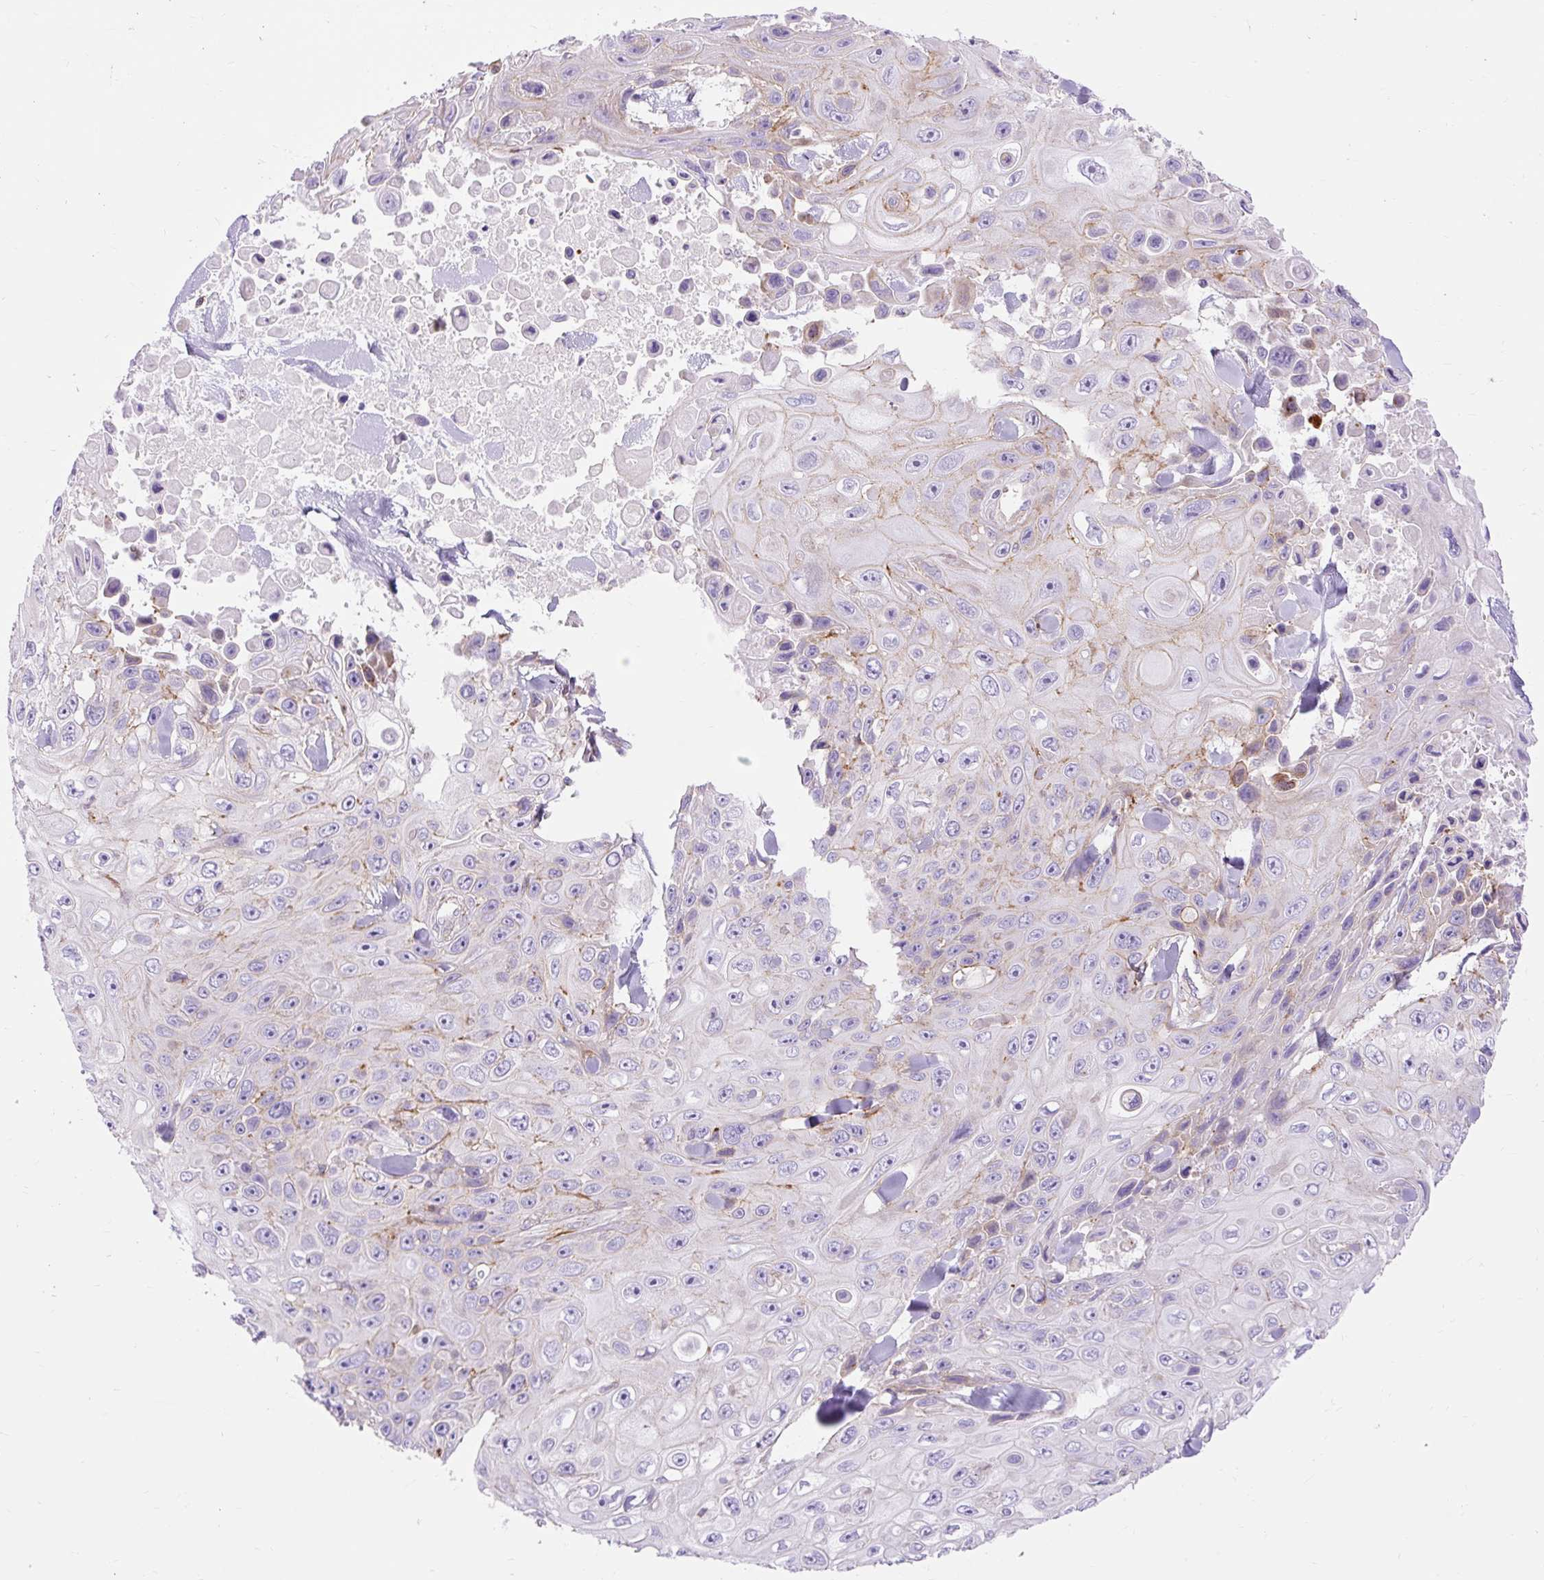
{"staining": {"intensity": "negative", "quantity": "none", "location": "none"}, "tissue": "skin cancer", "cell_type": "Tumor cells", "image_type": "cancer", "snomed": [{"axis": "morphology", "description": "Squamous cell carcinoma, NOS"}, {"axis": "topography", "description": "Skin"}], "caption": "IHC micrograph of skin squamous cell carcinoma stained for a protein (brown), which displays no expression in tumor cells. (DAB immunohistochemistry (IHC), high magnification).", "gene": "CORO7-PAM16", "patient": {"sex": "male", "age": 82}}